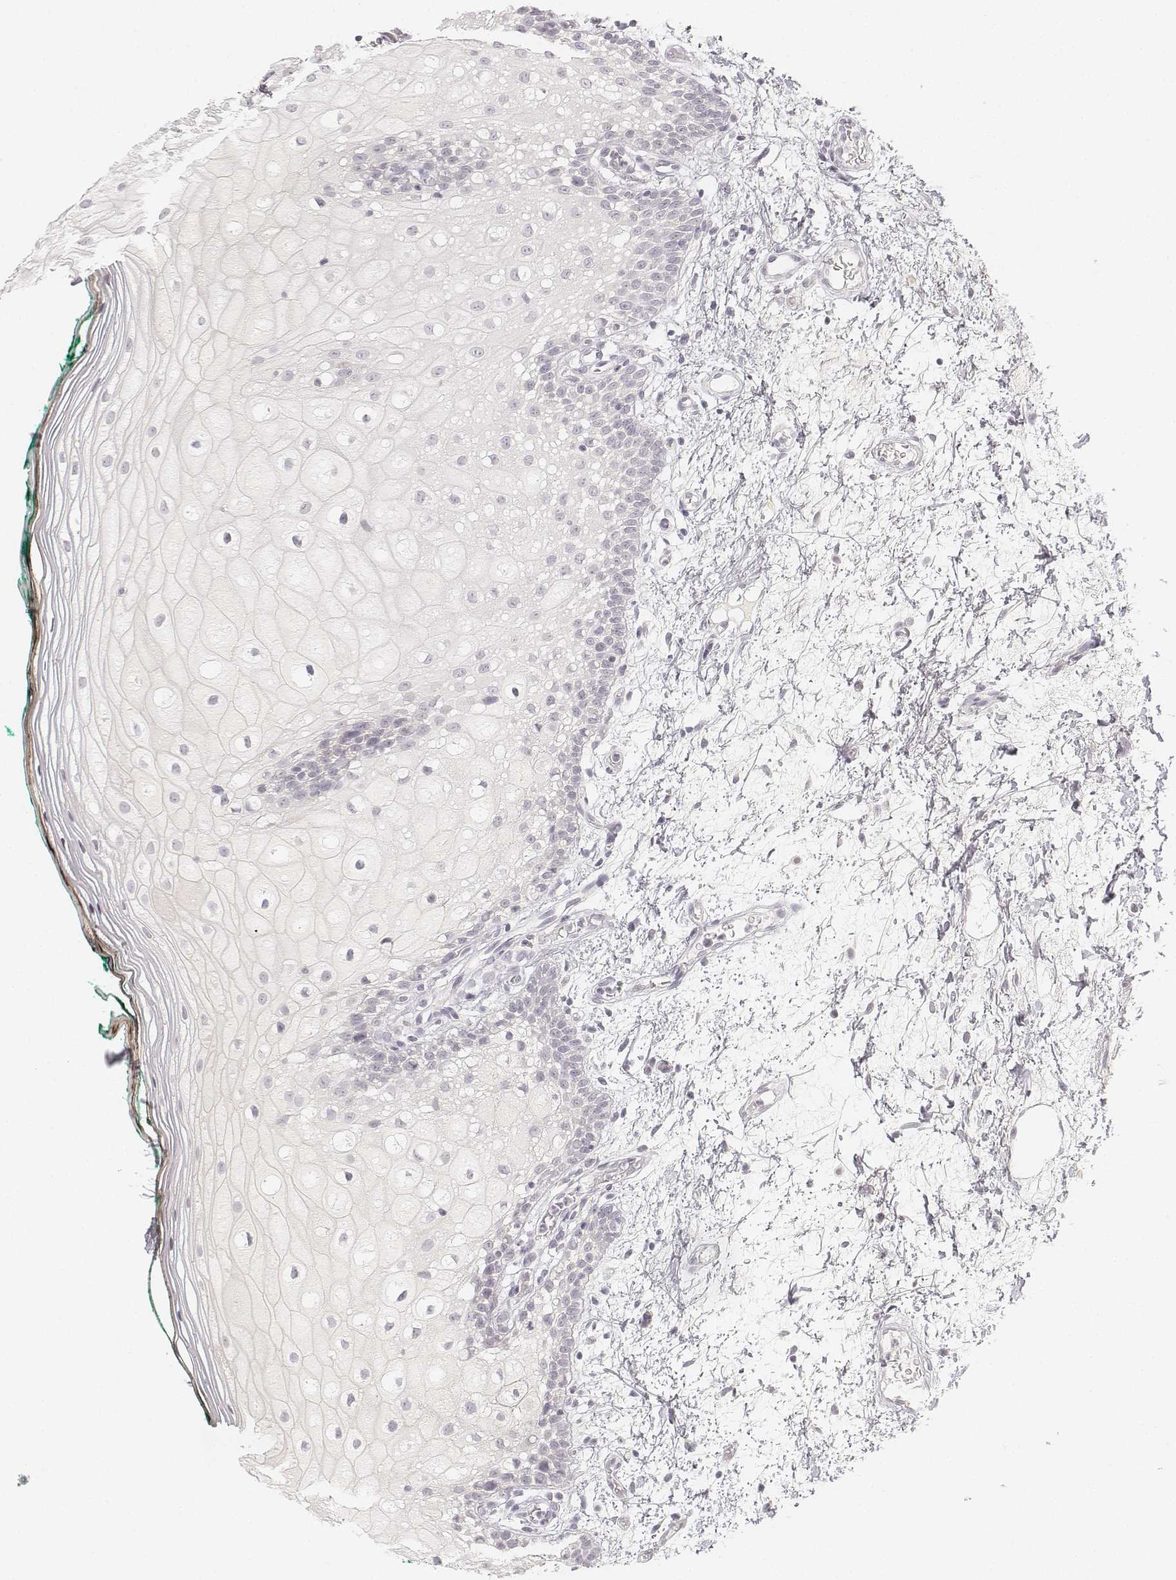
{"staining": {"intensity": "negative", "quantity": "none", "location": "none"}, "tissue": "oral mucosa", "cell_type": "Squamous epithelial cells", "image_type": "normal", "snomed": [{"axis": "morphology", "description": "Normal tissue, NOS"}, {"axis": "topography", "description": "Oral tissue"}], "caption": "This is a histopathology image of immunohistochemistry (IHC) staining of unremarkable oral mucosa, which shows no positivity in squamous epithelial cells.", "gene": "DSG4", "patient": {"sex": "female", "age": 83}}